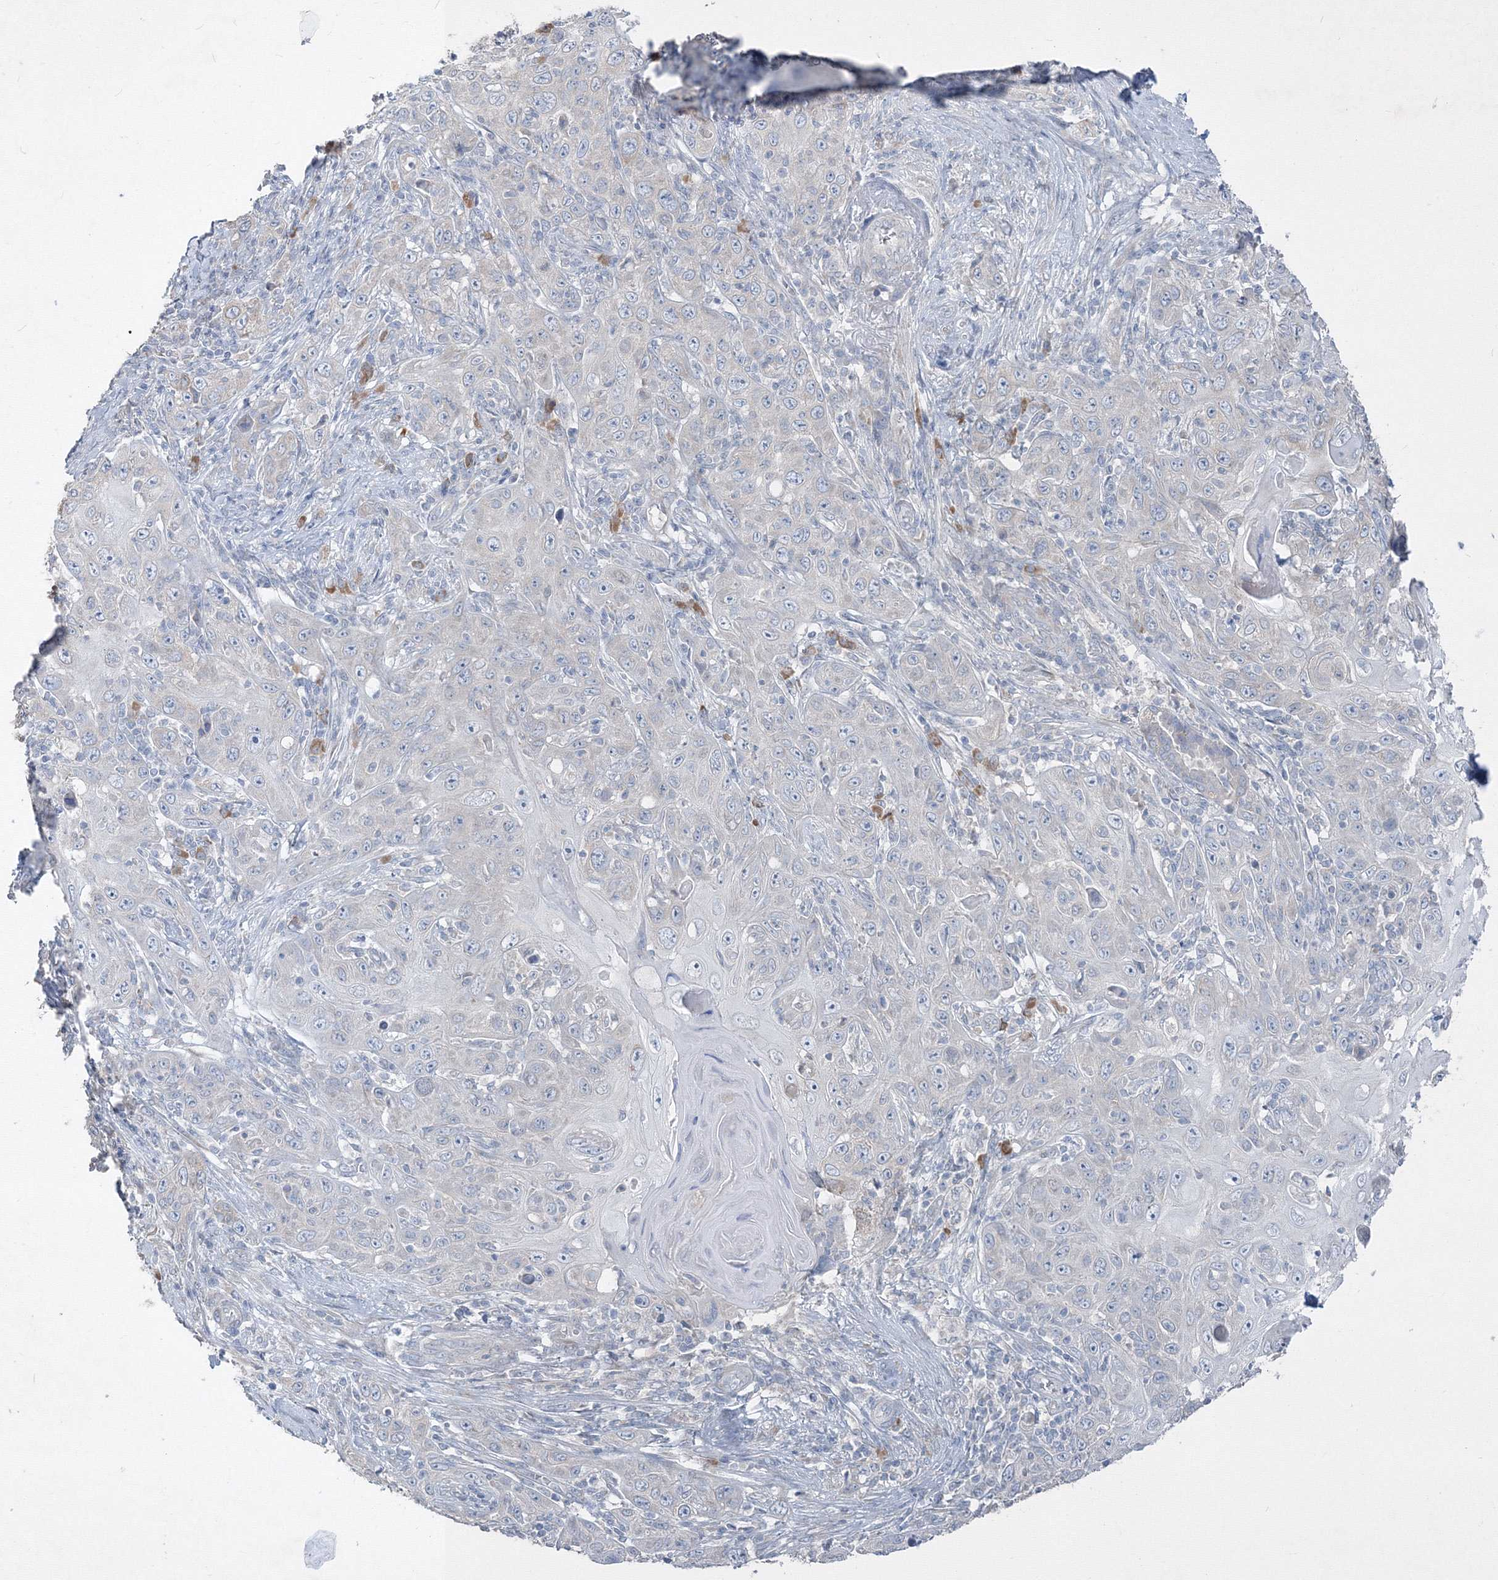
{"staining": {"intensity": "negative", "quantity": "none", "location": "none"}, "tissue": "skin cancer", "cell_type": "Tumor cells", "image_type": "cancer", "snomed": [{"axis": "morphology", "description": "Squamous cell carcinoma, NOS"}, {"axis": "topography", "description": "Skin"}], "caption": "A photomicrograph of squamous cell carcinoma (skin) stained for a protein demonstrates no brown staining in tumor cells.", "gene": "IFNAR1", "patient": {"sex": "female", "age": 88}}